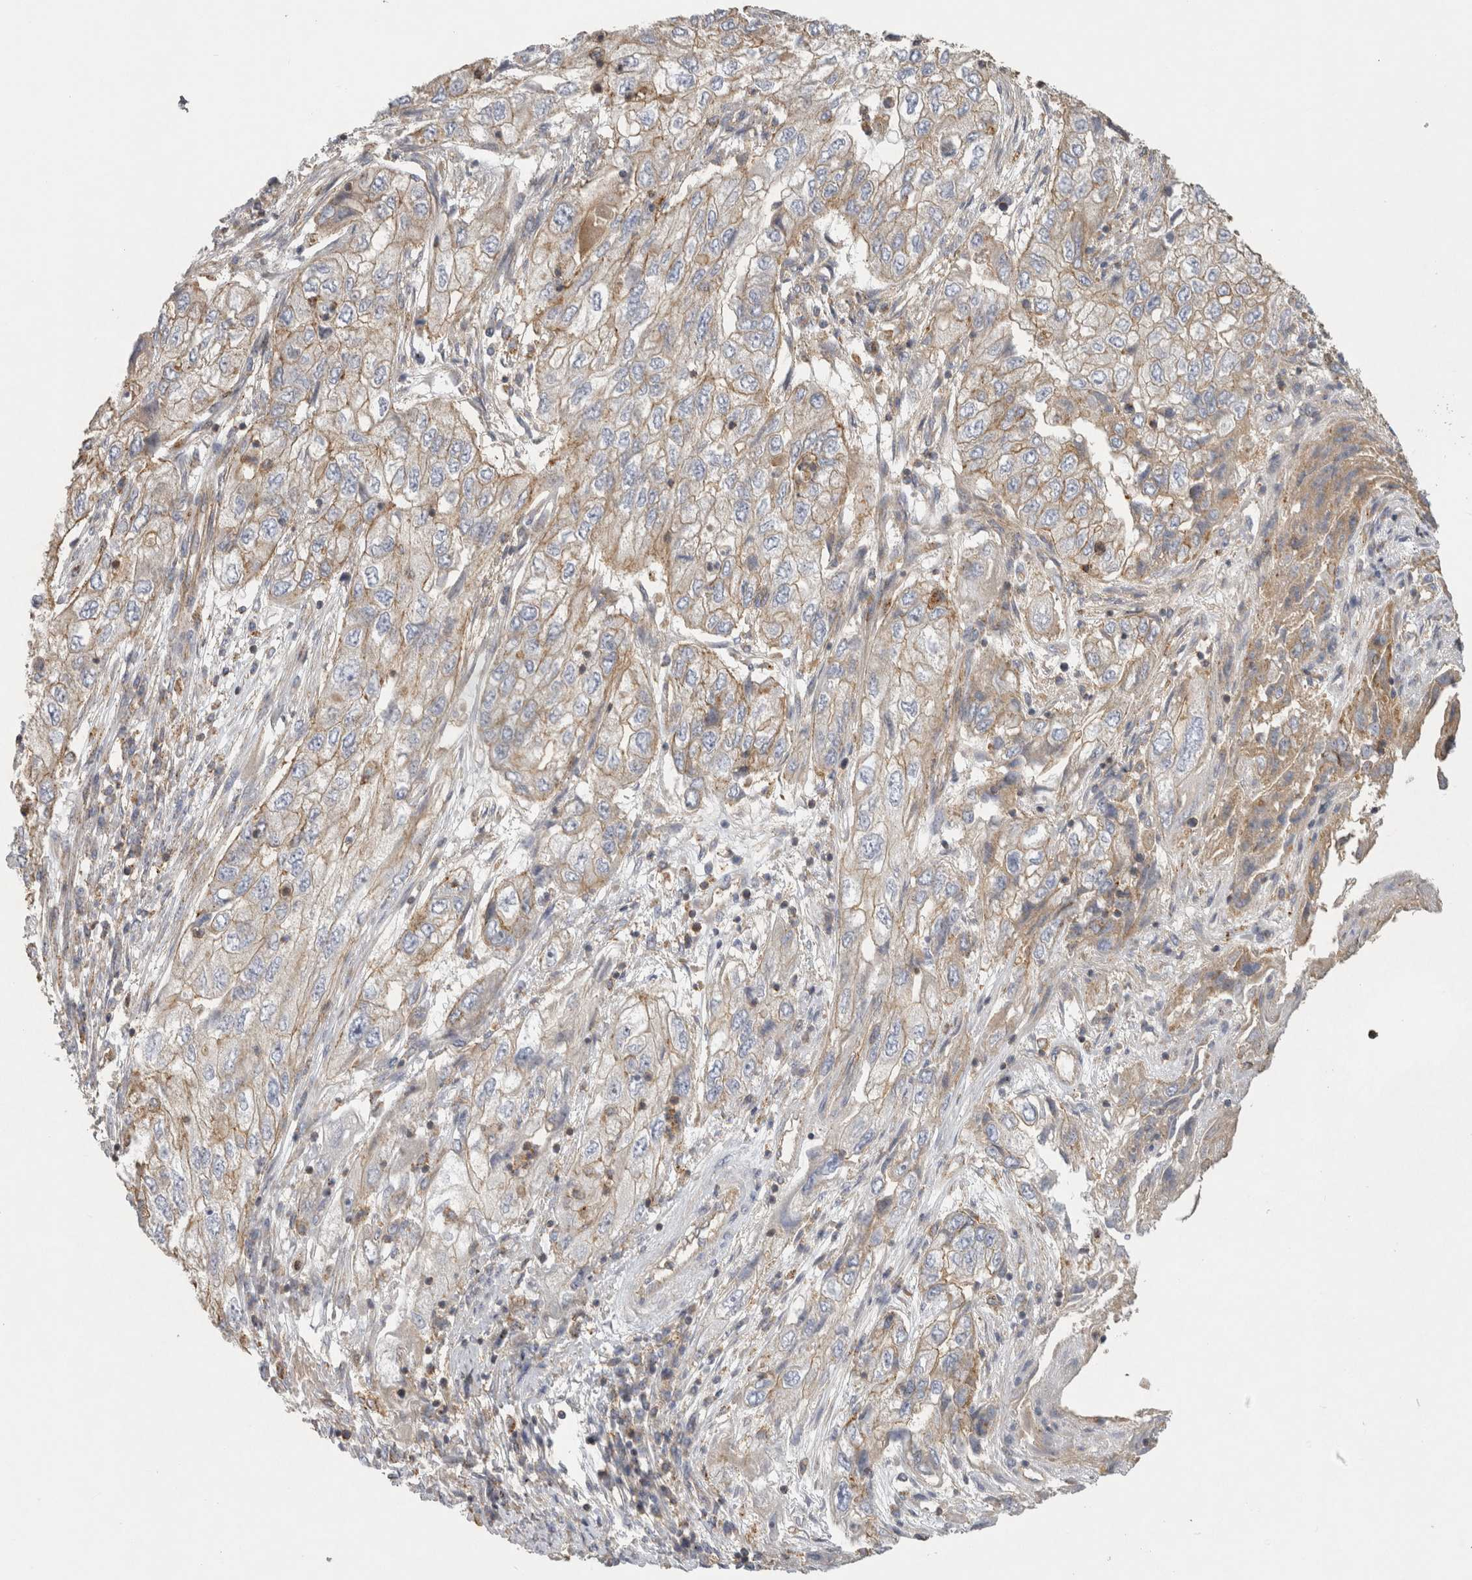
{"staining": {"intensity": "weak", "quantity": "<25%", "location": "cytoplasmic/membranous"}, "tissue": "endometrial cancer", "cell_type": "Tumor cells", "image_type": "cancer", "snomed": [{"axis": "morphology", "description": "Adenocarcinoma, NOS"}, {"axis": "topography", "description": "Endometrium"}], "caption": "Immunohistochemical staining of endometrial cancer (adenocarcinoma) demonstrates no significant positivity in tumor cells.", "gene": "CHMP6", "patient": {"sex": "female", "age": 49}}